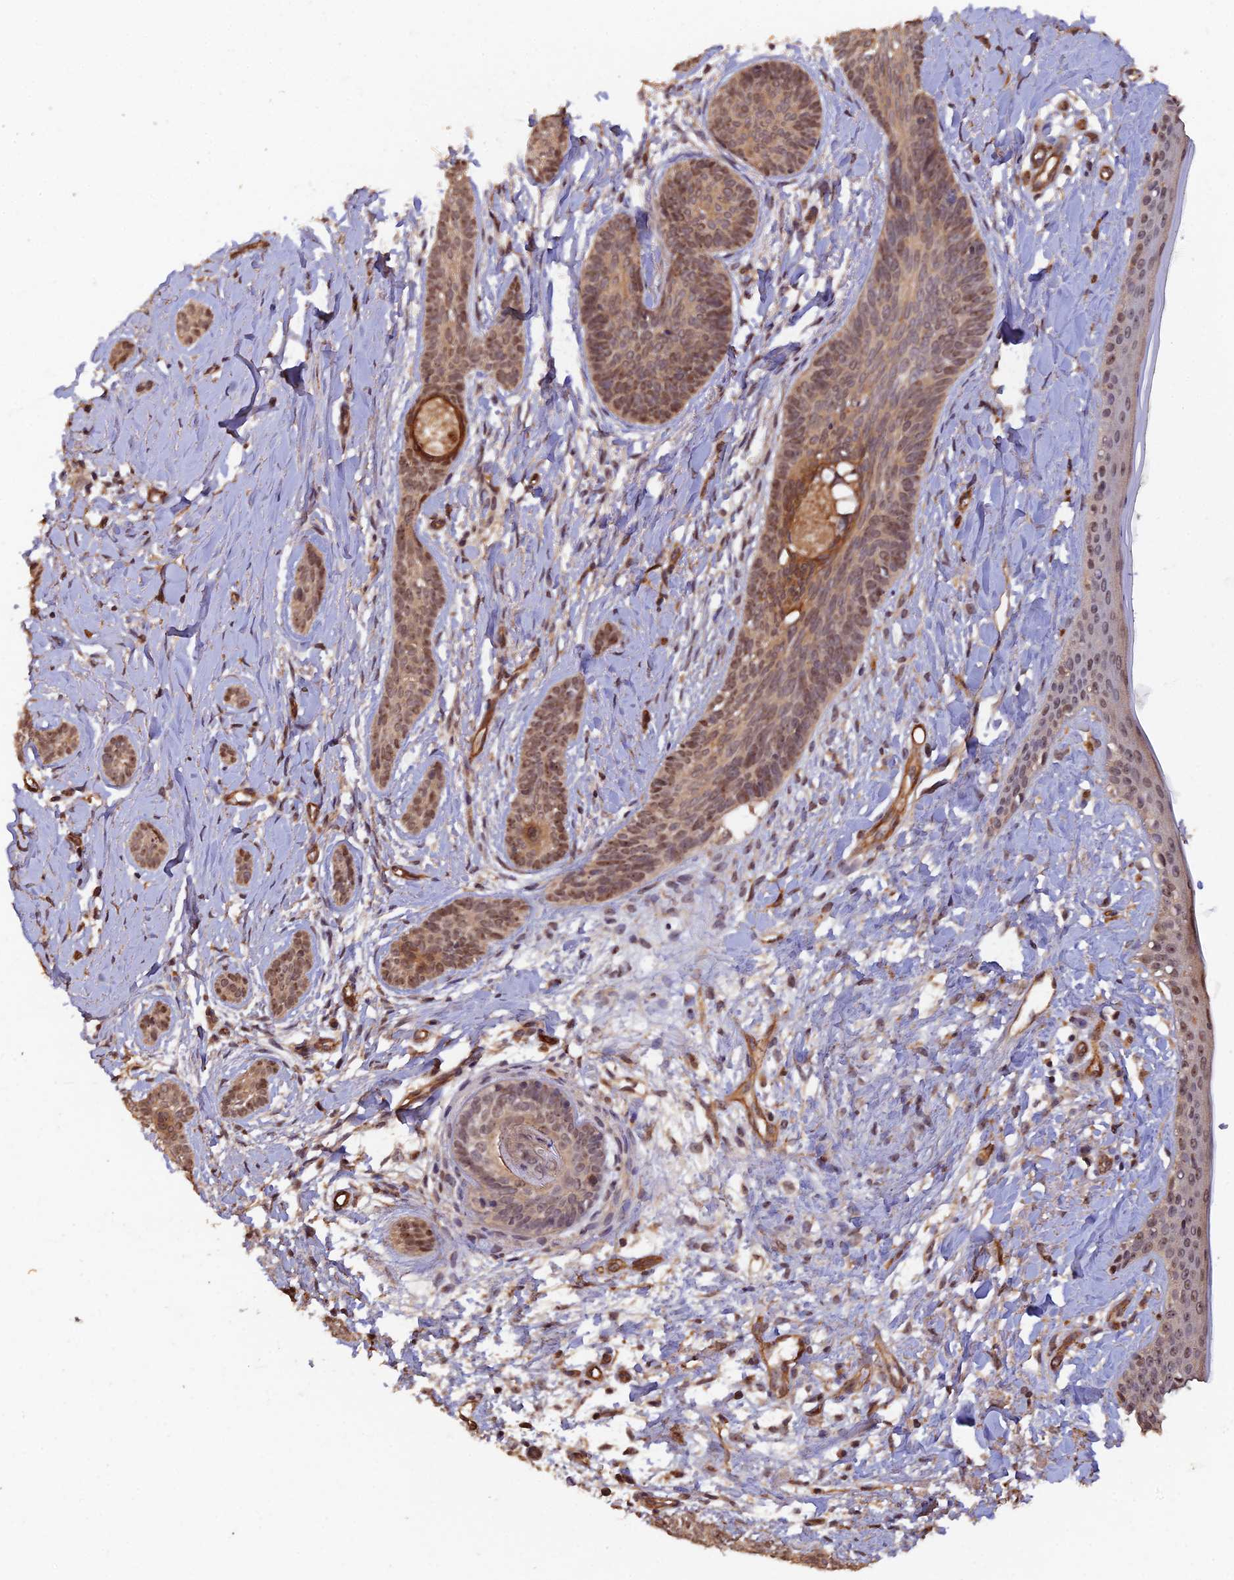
{"staining": {"intensity": "moderate", "quantity": "25%-75%", "location": "cytoplasmic/membranous,nuclear"}, "tissue": "skin cancer", "cell_type": "Tumor cells", "image_type": "cancer", "snomed": [{"axis": "morphology", "description": "Basal cell carcinoma"}, {"axis": "topography", "description": "Skin"}], "caption": "High-magnification brightfield microscopy of skin cancer (basal cell carcinoma) stained with DAB (brown) and counterstained with hematoxylin (blue). tumor cells exhibit moderate cytoplasmic/membranous and nuclear staining is seen in approximately25%-75% of cells.", "gene": "RALGAPA2", "patient": {"sex": "female", "age": 81}}